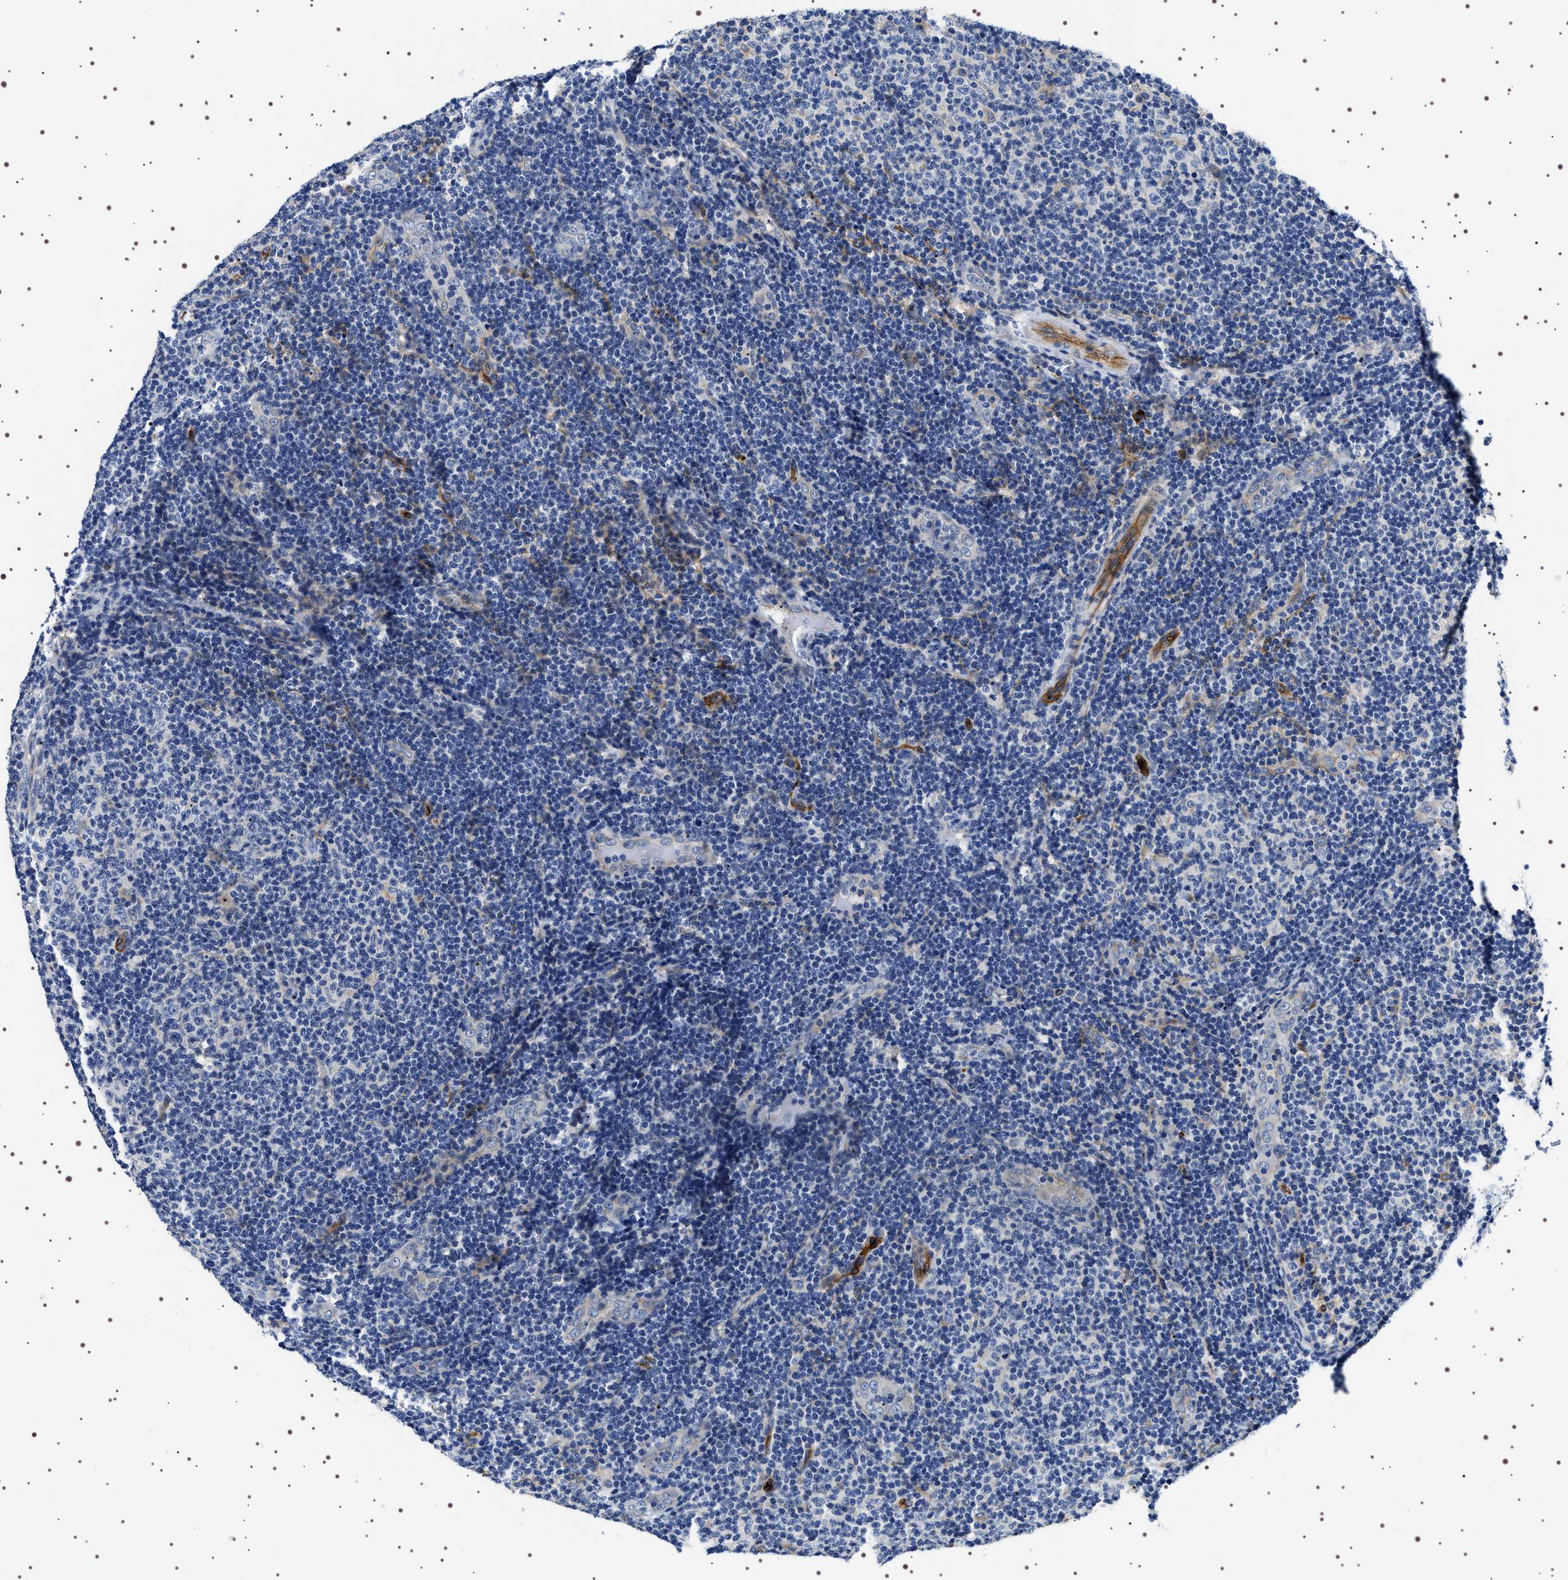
{"staining": {"intensity": "negative", "quantity": "none", "location": "none"}, "tissue": "lymphoma", "cell_type": "Tumor cells", "image_type": "cancer", "snomed": [{"axis": "morphology", "description": "Malignant lymphoma, non-Hodgkin's type, Low grade"}, {"axis": "topography", "description": "Lymph node"}], "caption": "High power microscopy image of an IHC photomicrograph of lymphoma, revealing no significant staining in tumor cells.", "gene": "ALPL", "patient": {"sex": "male", "age": 83}}